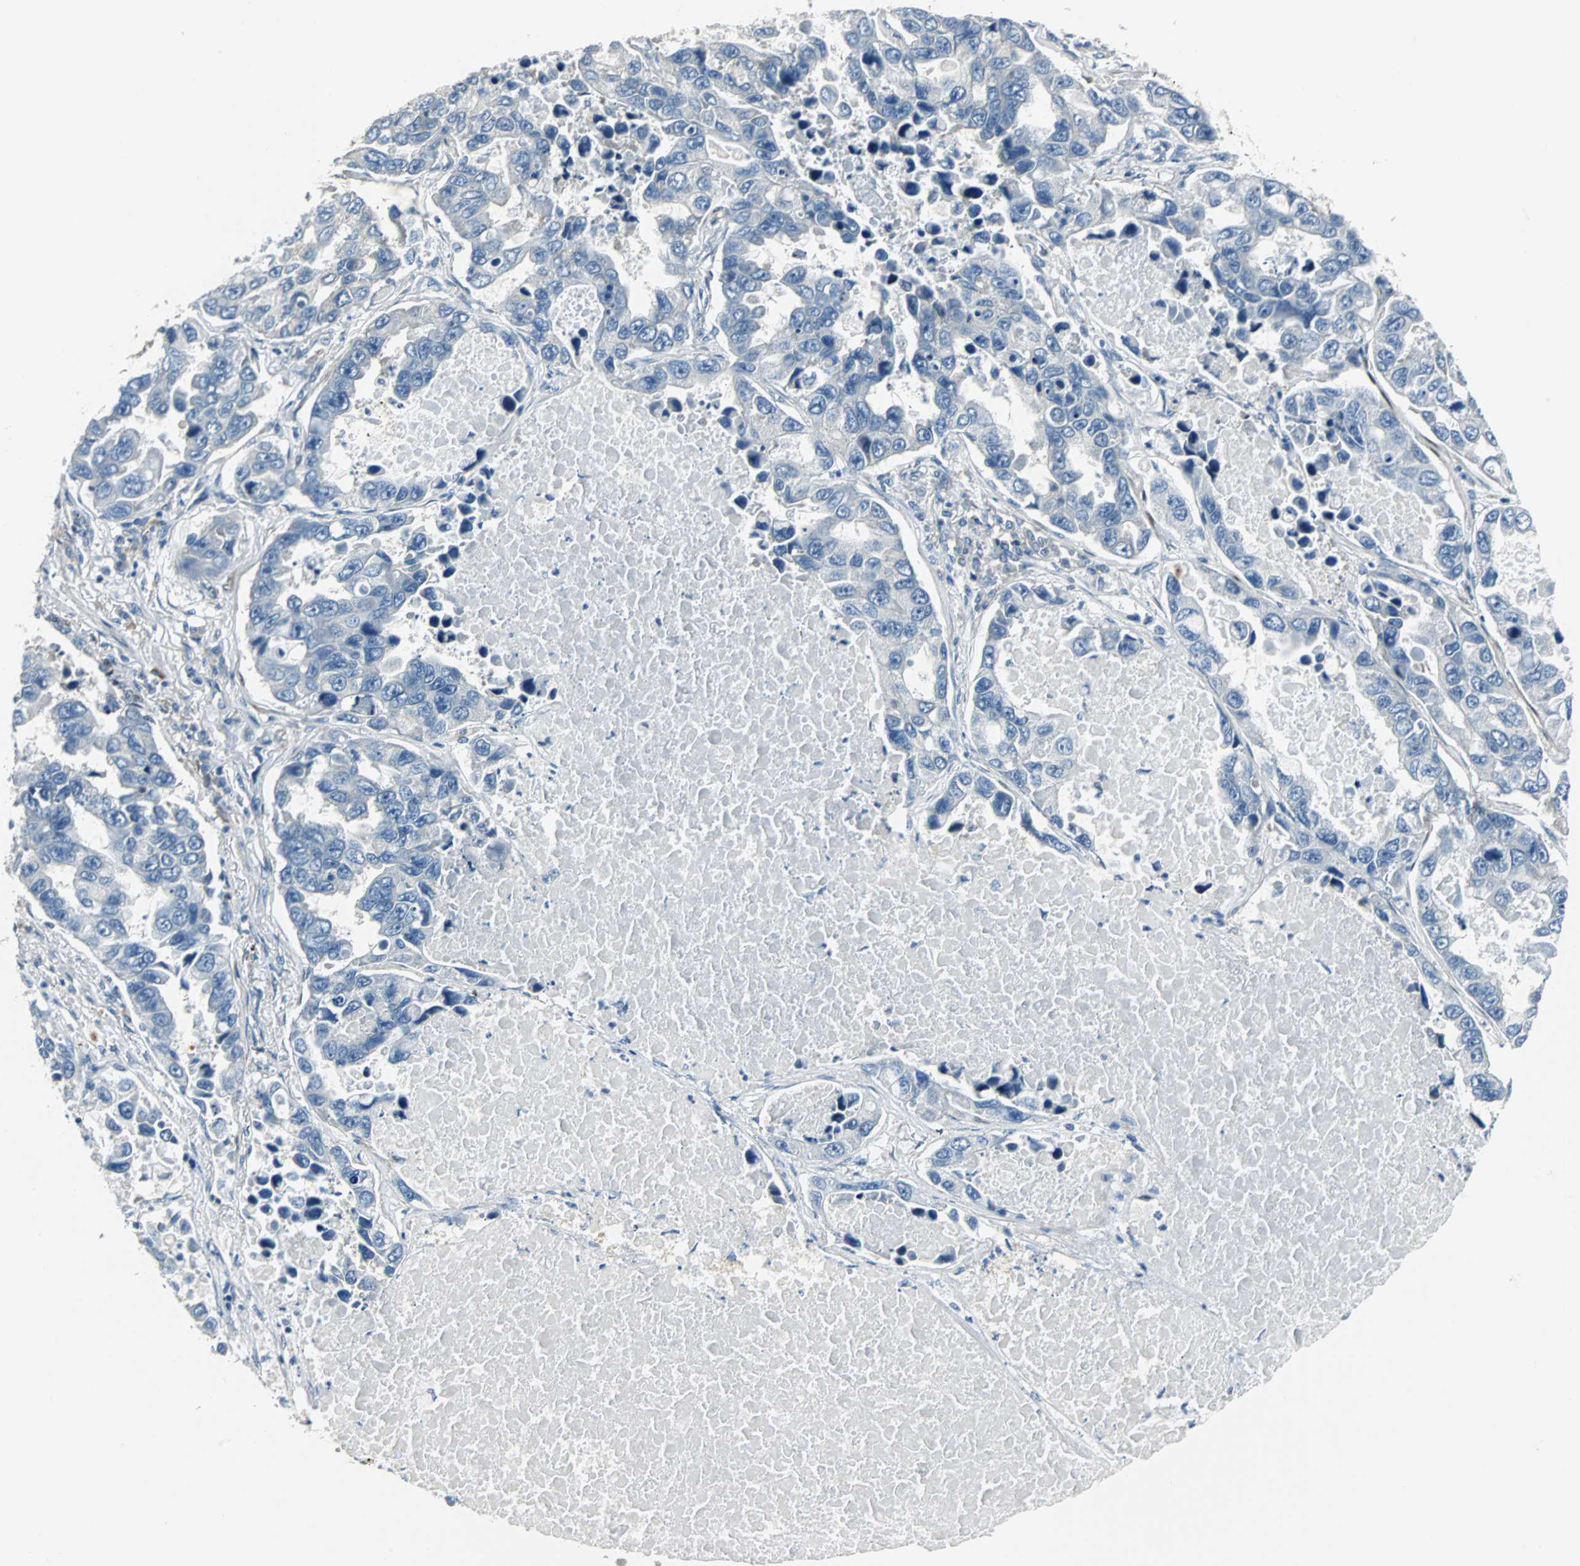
{"staining": {"intensity": "negative", "quantity": "none", "location": "none"}, "tissue": "lung cancer", "cell_type": "Tumor cells", "image_type": "cancer", "snomed": [{"axis": "morphology", "description": "Adenocarcinoma, NOS"}, {"axis": "topography", "description": "Lung"}], "caption": "IHC of lung adenocarcinoma exhibits no expression in tumor cells. (DAB (3,3'-diaminobenzidine) immunohistochemistry with hematoxylin counter stain).", "gene": "FHL2", "patient": {"sex": "male", "age": 64}}